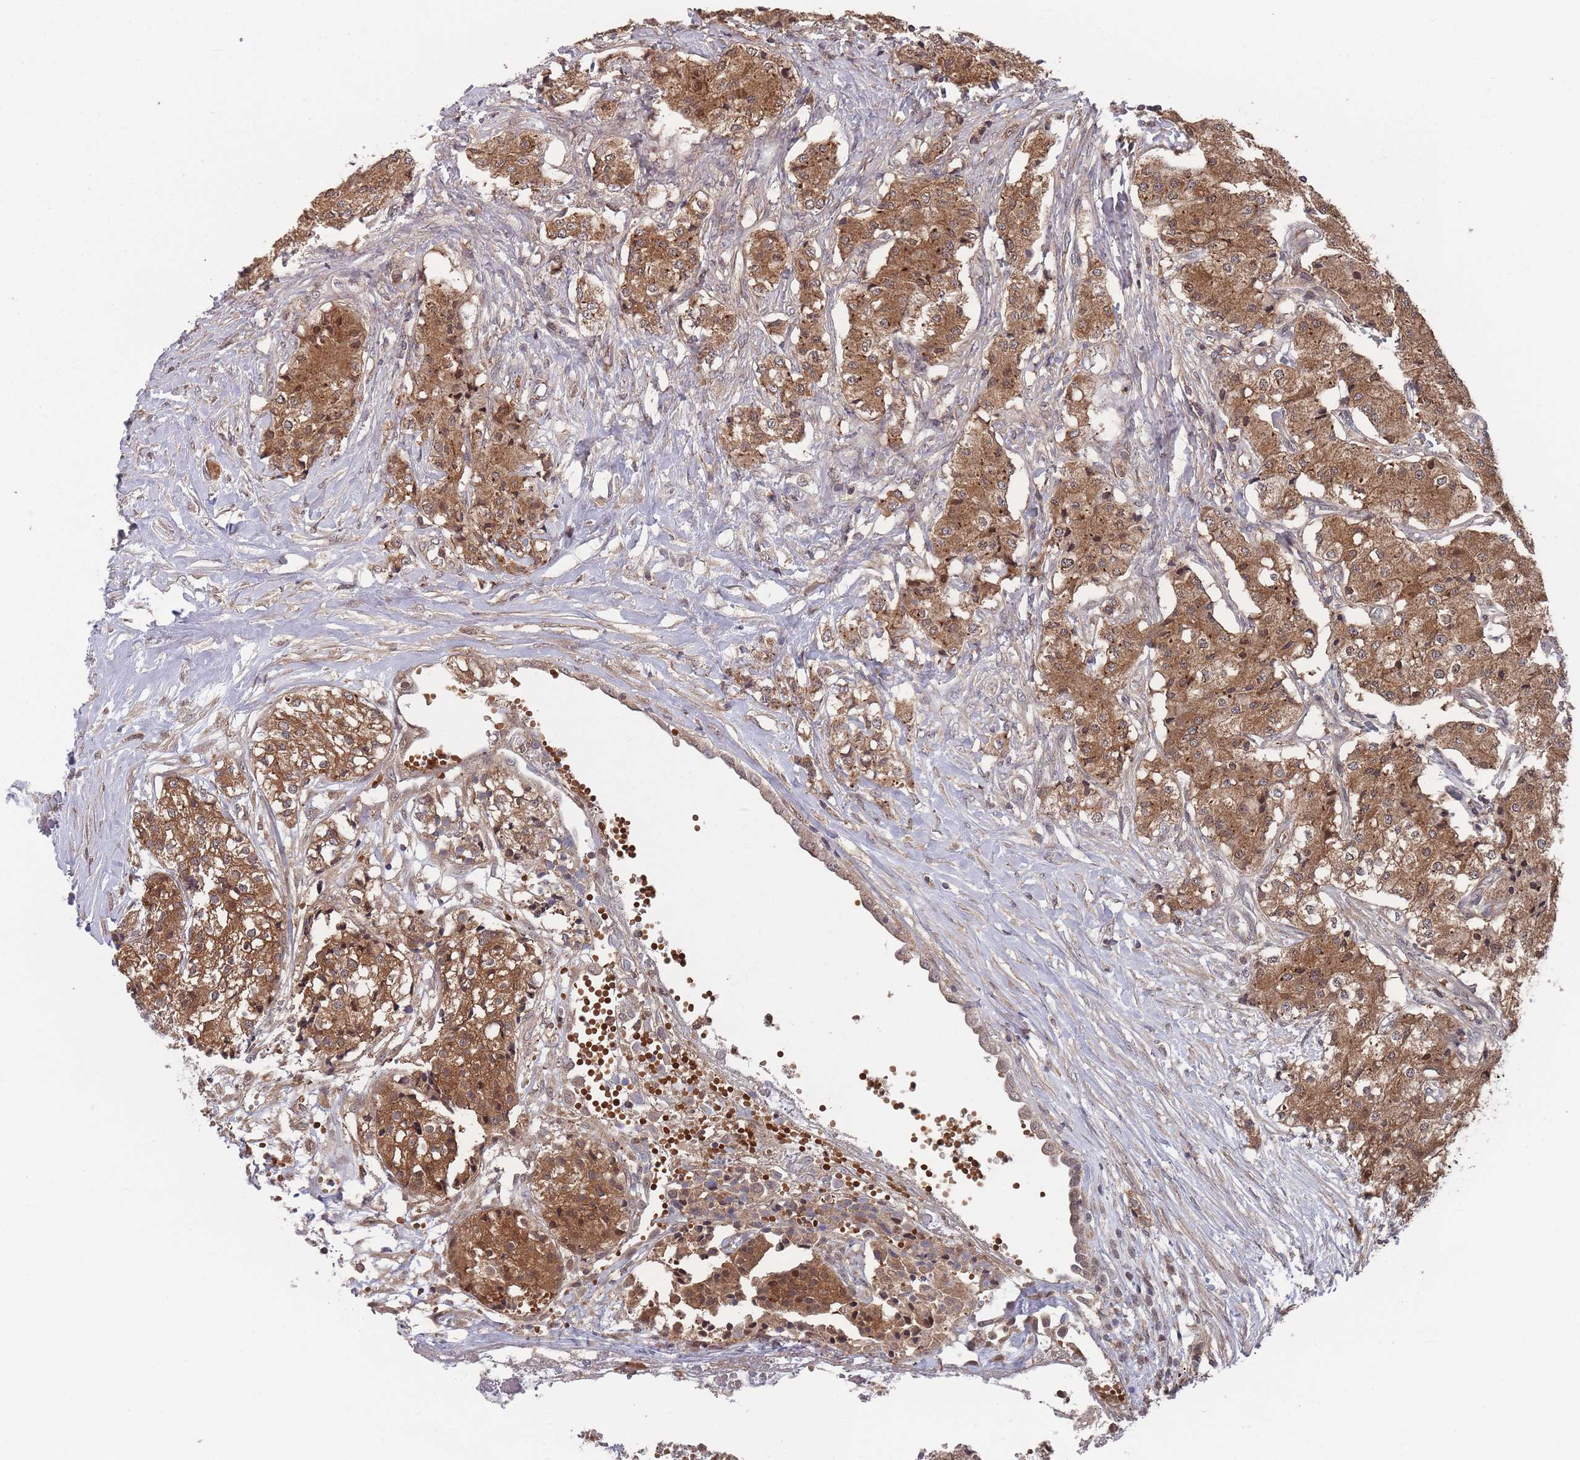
{"staining": {"intensity": "strong", "quantity": ">75%", "location": "cytoplasmic/membranous"}, "tissue": "carcinoid", "cell_type": "Tumor cells", "image_type": "cancer", "snomed": [{"axis": "morphology", "description": "Carcinoid, malignant, NOS"}, {"axis": "topography", "description": "Colon"}], "caption": "This image reveals carcinoid stained with immunohistochemistry (IHC) to label a protein in brown. The cytoplasmic/membranous of tumor cells show strong positivity for the protein. Nuclei are counter-stained blue.", "gene": "SF3B1", "patient": {"sex": "female", "age": 52}}